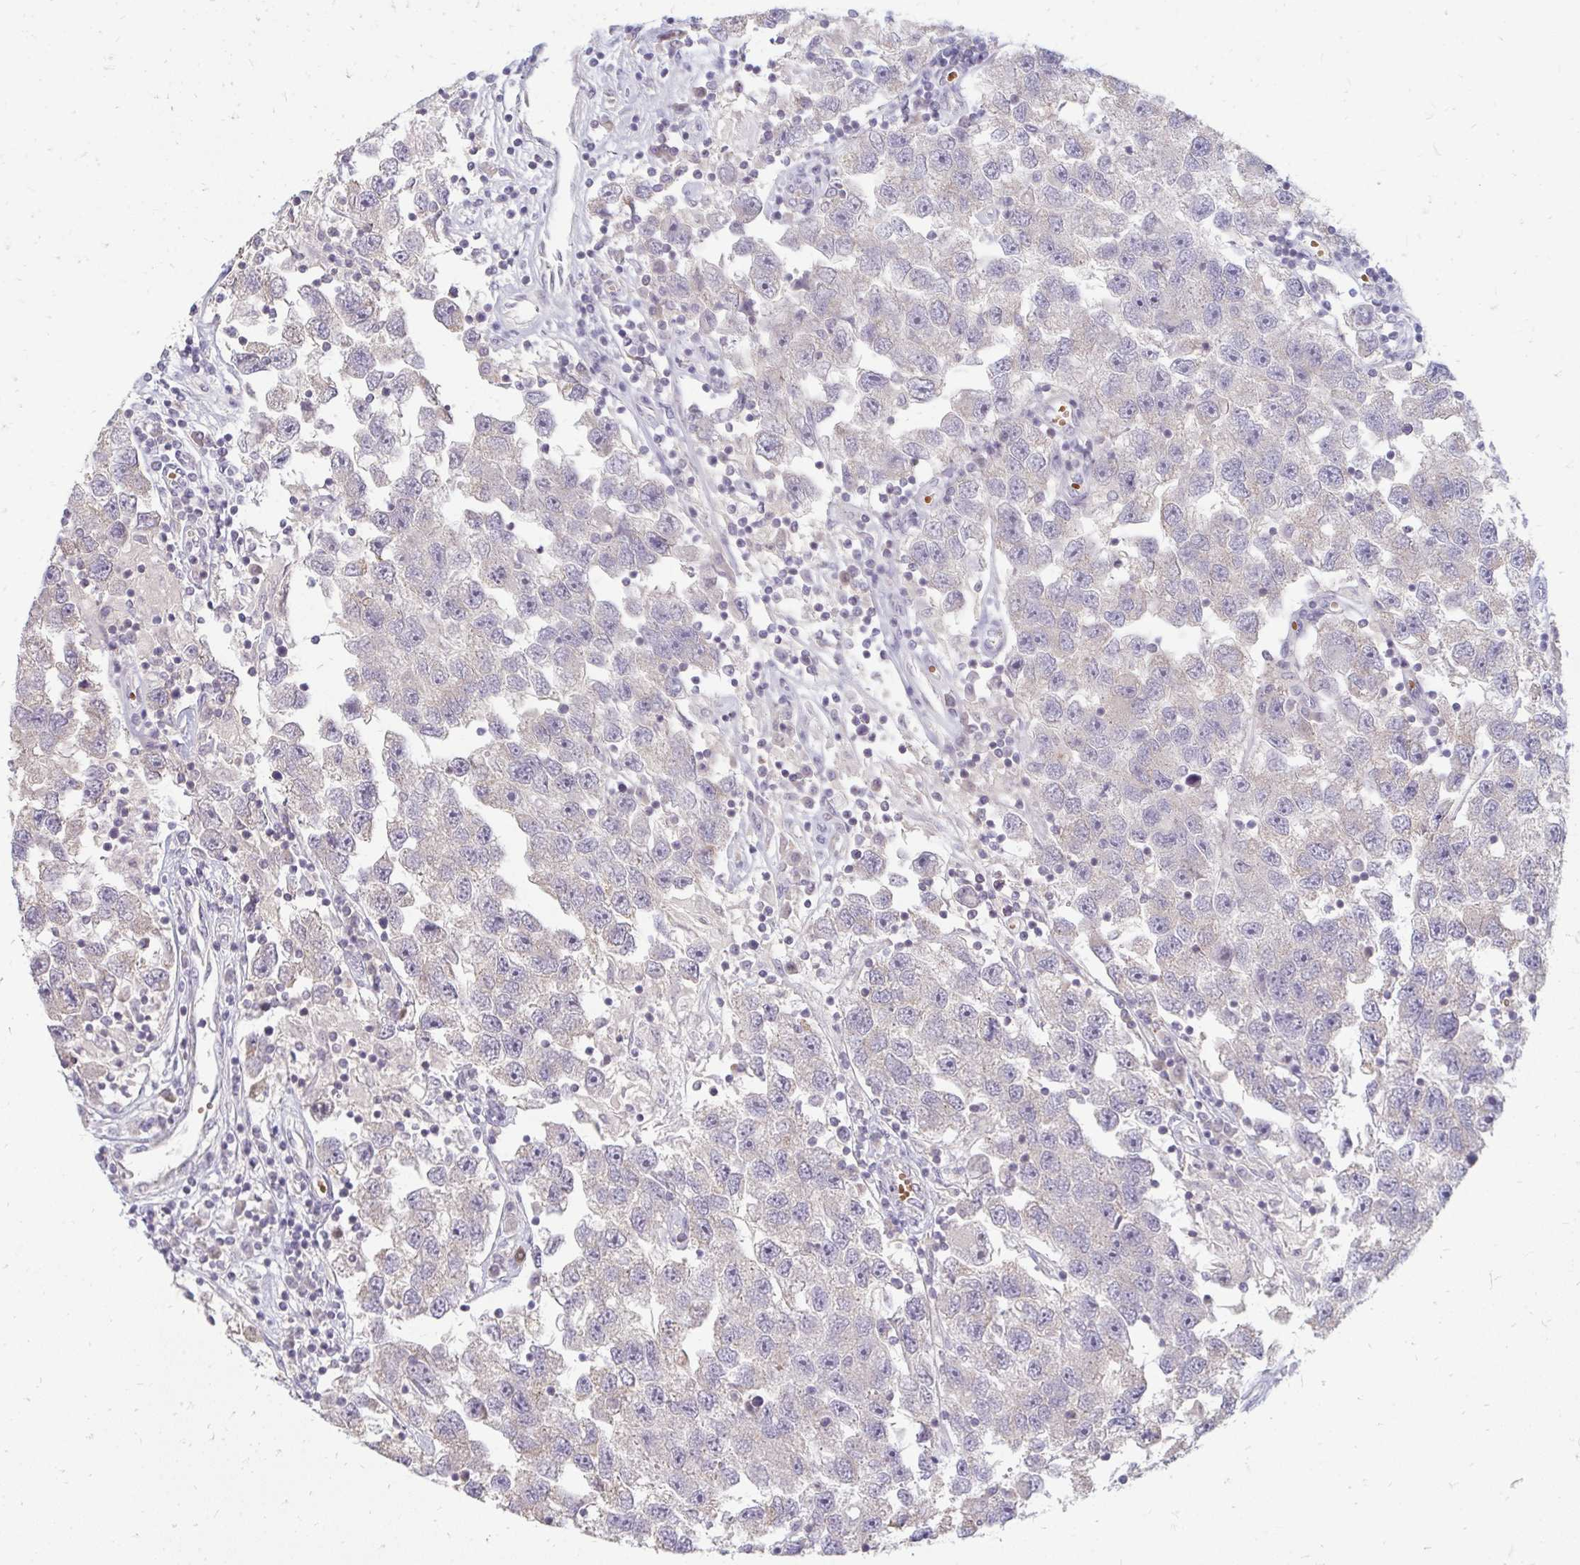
{"staining": {"intensity": "negative", "quantity": "none", "location": "none"}, "tissue": "testis cancer", "cell_type": "Tumor cells", "image_type": "cancer", "snomed": [{"axis": "morphology", "description": "Seminoma, NOS"}, {"axis": "topography", "description": "Testis"}], "caption": "High power microscopy photomicrograph of an immunohistochemistry (IHC) photomicrograph of testis cancer (seminoma), revealing no significant expression in tumor cells. (DAB IHC, high magnification).", "gene": "RAB33A", "patient": {"sex": "male", "age": 26}}